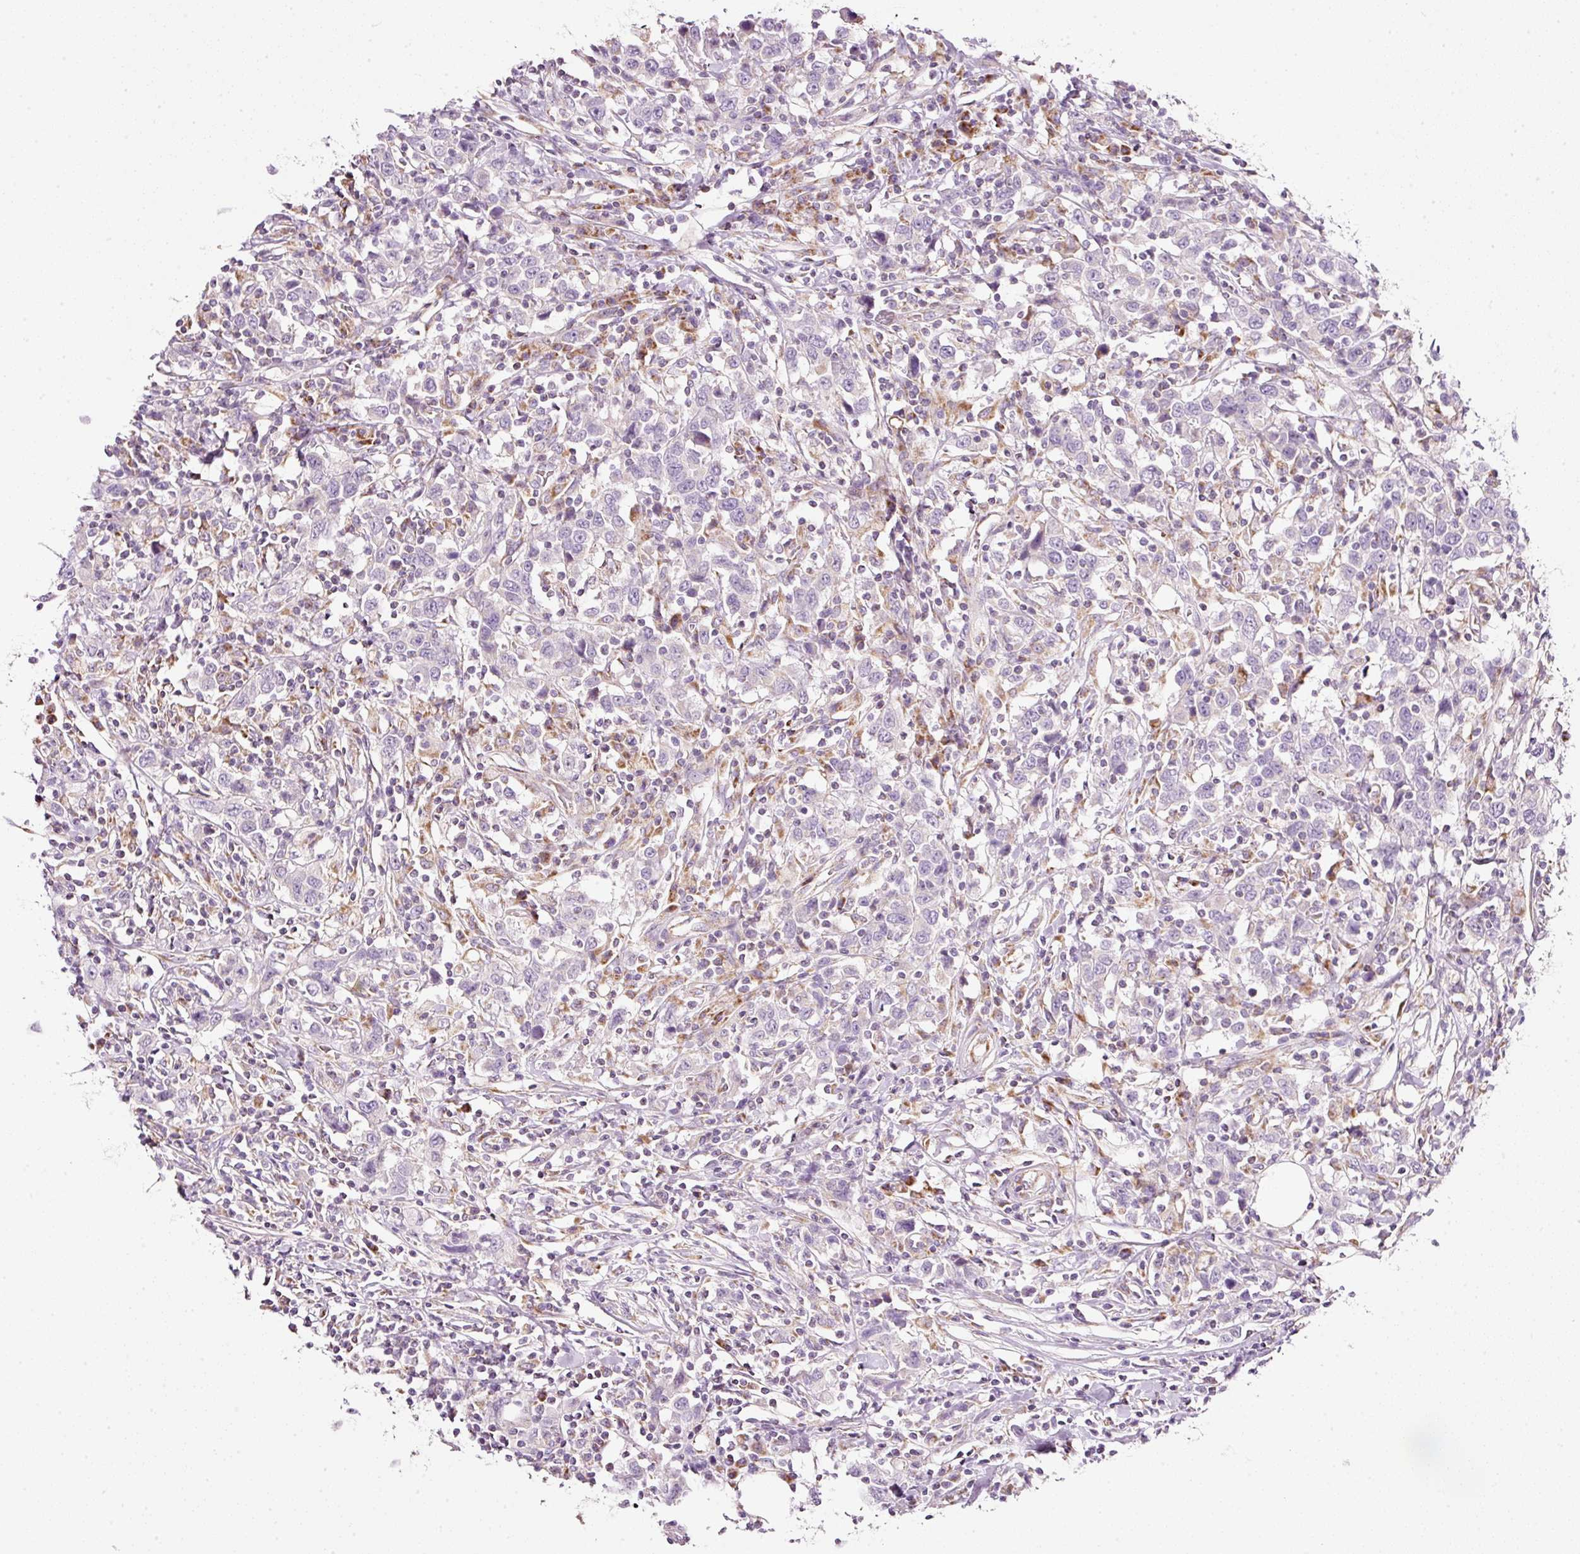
{"staining": {"intensity": "negative", "quantity": "none", "location": "none"}, "tissue": "urothelial cancer", "cell_type": "Tumor cells", "image_type": "cancer", "snomed": [{"axis": "morphology", "description": "Urothelial carcinoma, High grade"}, {"axis": "topography", "description": "Urinary bladder"}], "caption": "Immunohistochemistry (IHC) of human high-grade urothelial carcinoma displays no positivity in tumor cells.", "gene": "NDUFA1", "patient": {"sex": "male", "age": 61}}